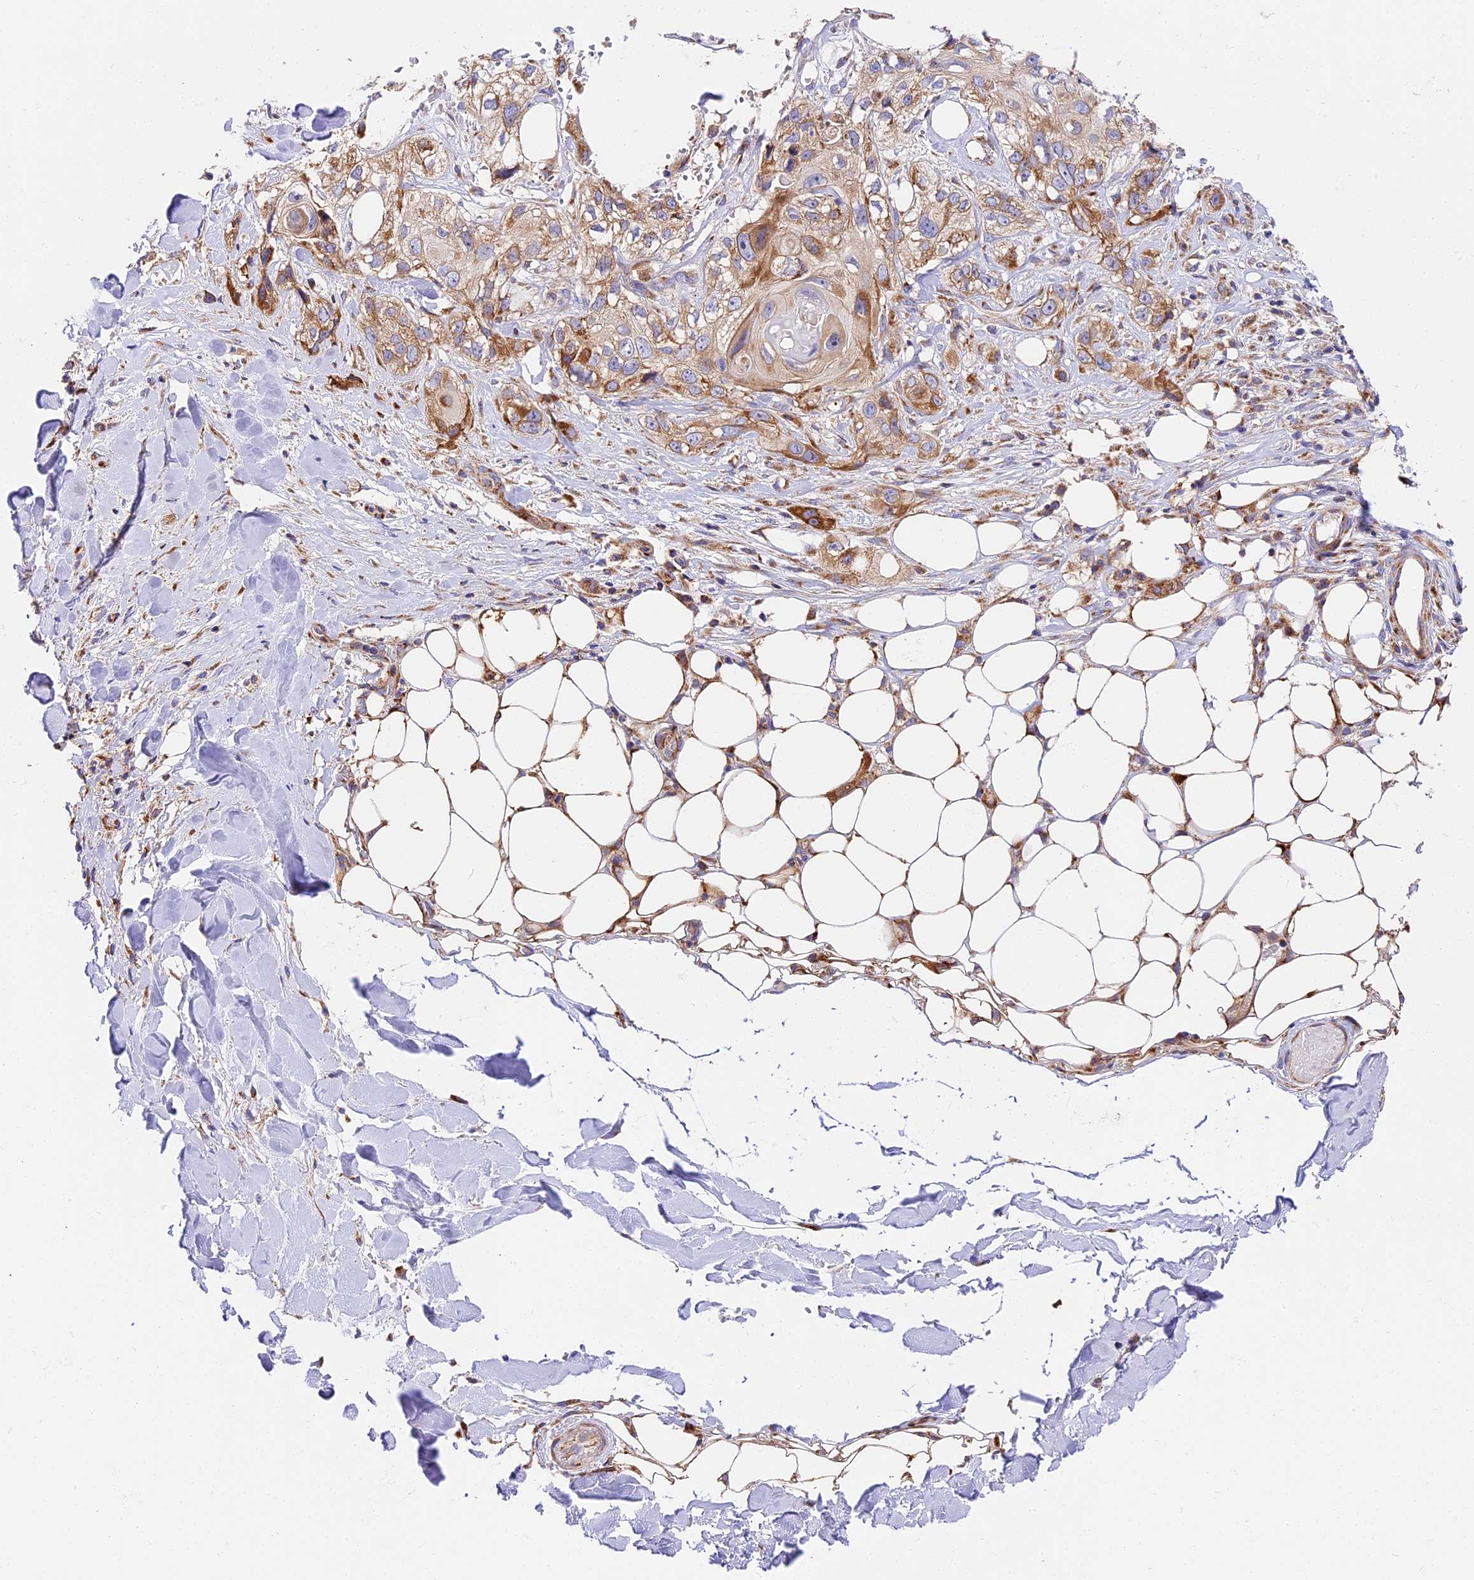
{"staining": {"intensity": "moderate", "quantity": "25%-75%", "location": "cytoplasmic/membranous"}, "tissue": "skin cancer", "cell_type": "Tumor cells", "image_type": "cancer", "snomed": [{"axis": "morphology", "description": "Normal tissue, NOS"}, {"axis": "morphology", "description": "Squamous cell carcinoma, NOS"}, {"axis": "topography", "description": "Skin"}], "caption": "Tumor cells show medium levels of moderate cytoplasmic/membranous positivity in about 25%-75% of cells in human skin squamous cell carcinoma.", "gene": "MRAS", "patient": {"sex": "male", "age": 72}}